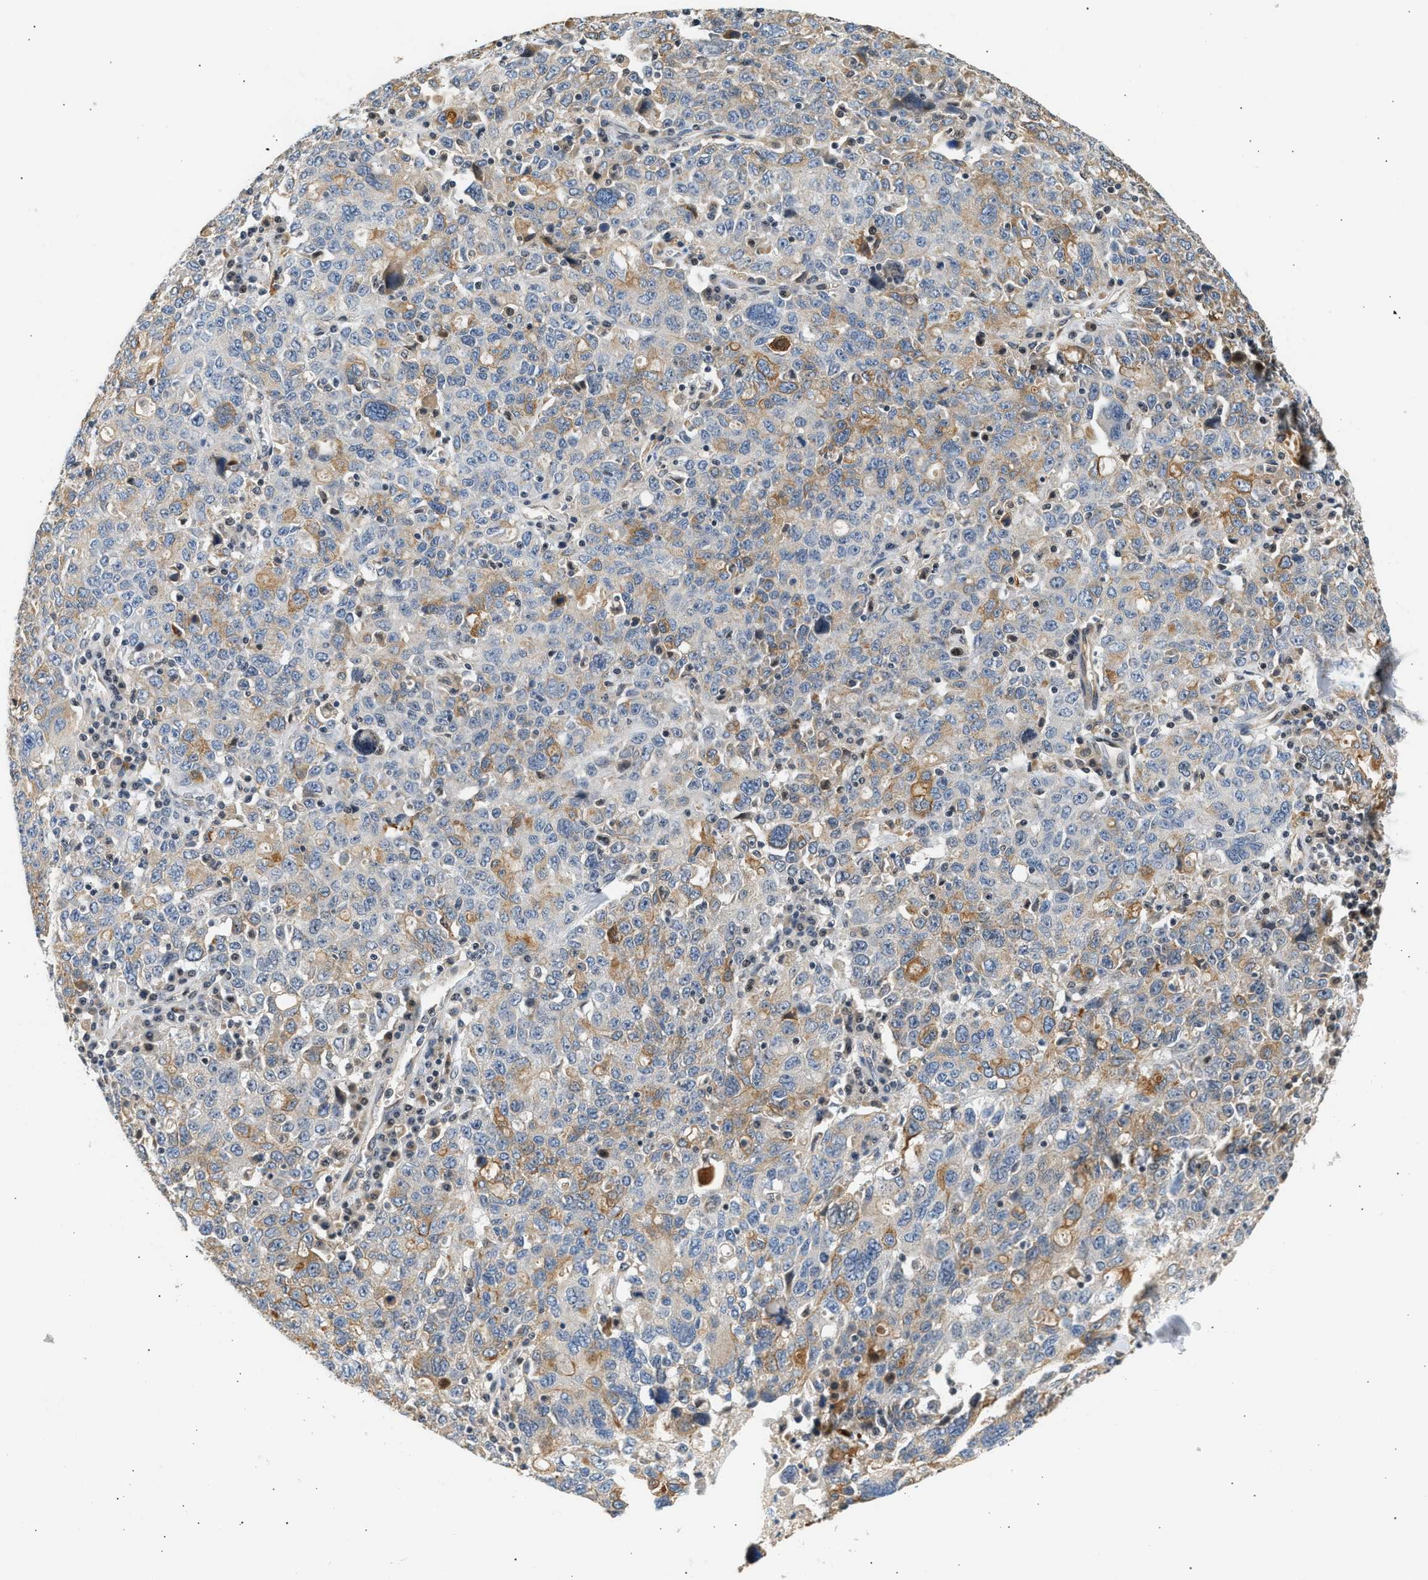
{"staining": {"intensity": "weak", "quantity": "25%-75%", "location": "cytoplasmic/membranous"}, "tissue": "ovarian cancer", "cell_type": "Tumor cells", "image_type": "cancer", "snomed": [{"axis": "morphology", "description": "Carcinoma, endometroid"}, {"axis": "topography", "description": "Ovary"}], "caption": "Immunohistochemistry (IHC) of human ovarian cancer (endometroid carcinoma) shows low levels of weak cytoplasmic/membranous staining in approximately 25%-75% of tumor cells.", "gene": "WDR31", "patient": {"sex": "female", "age": 62}}